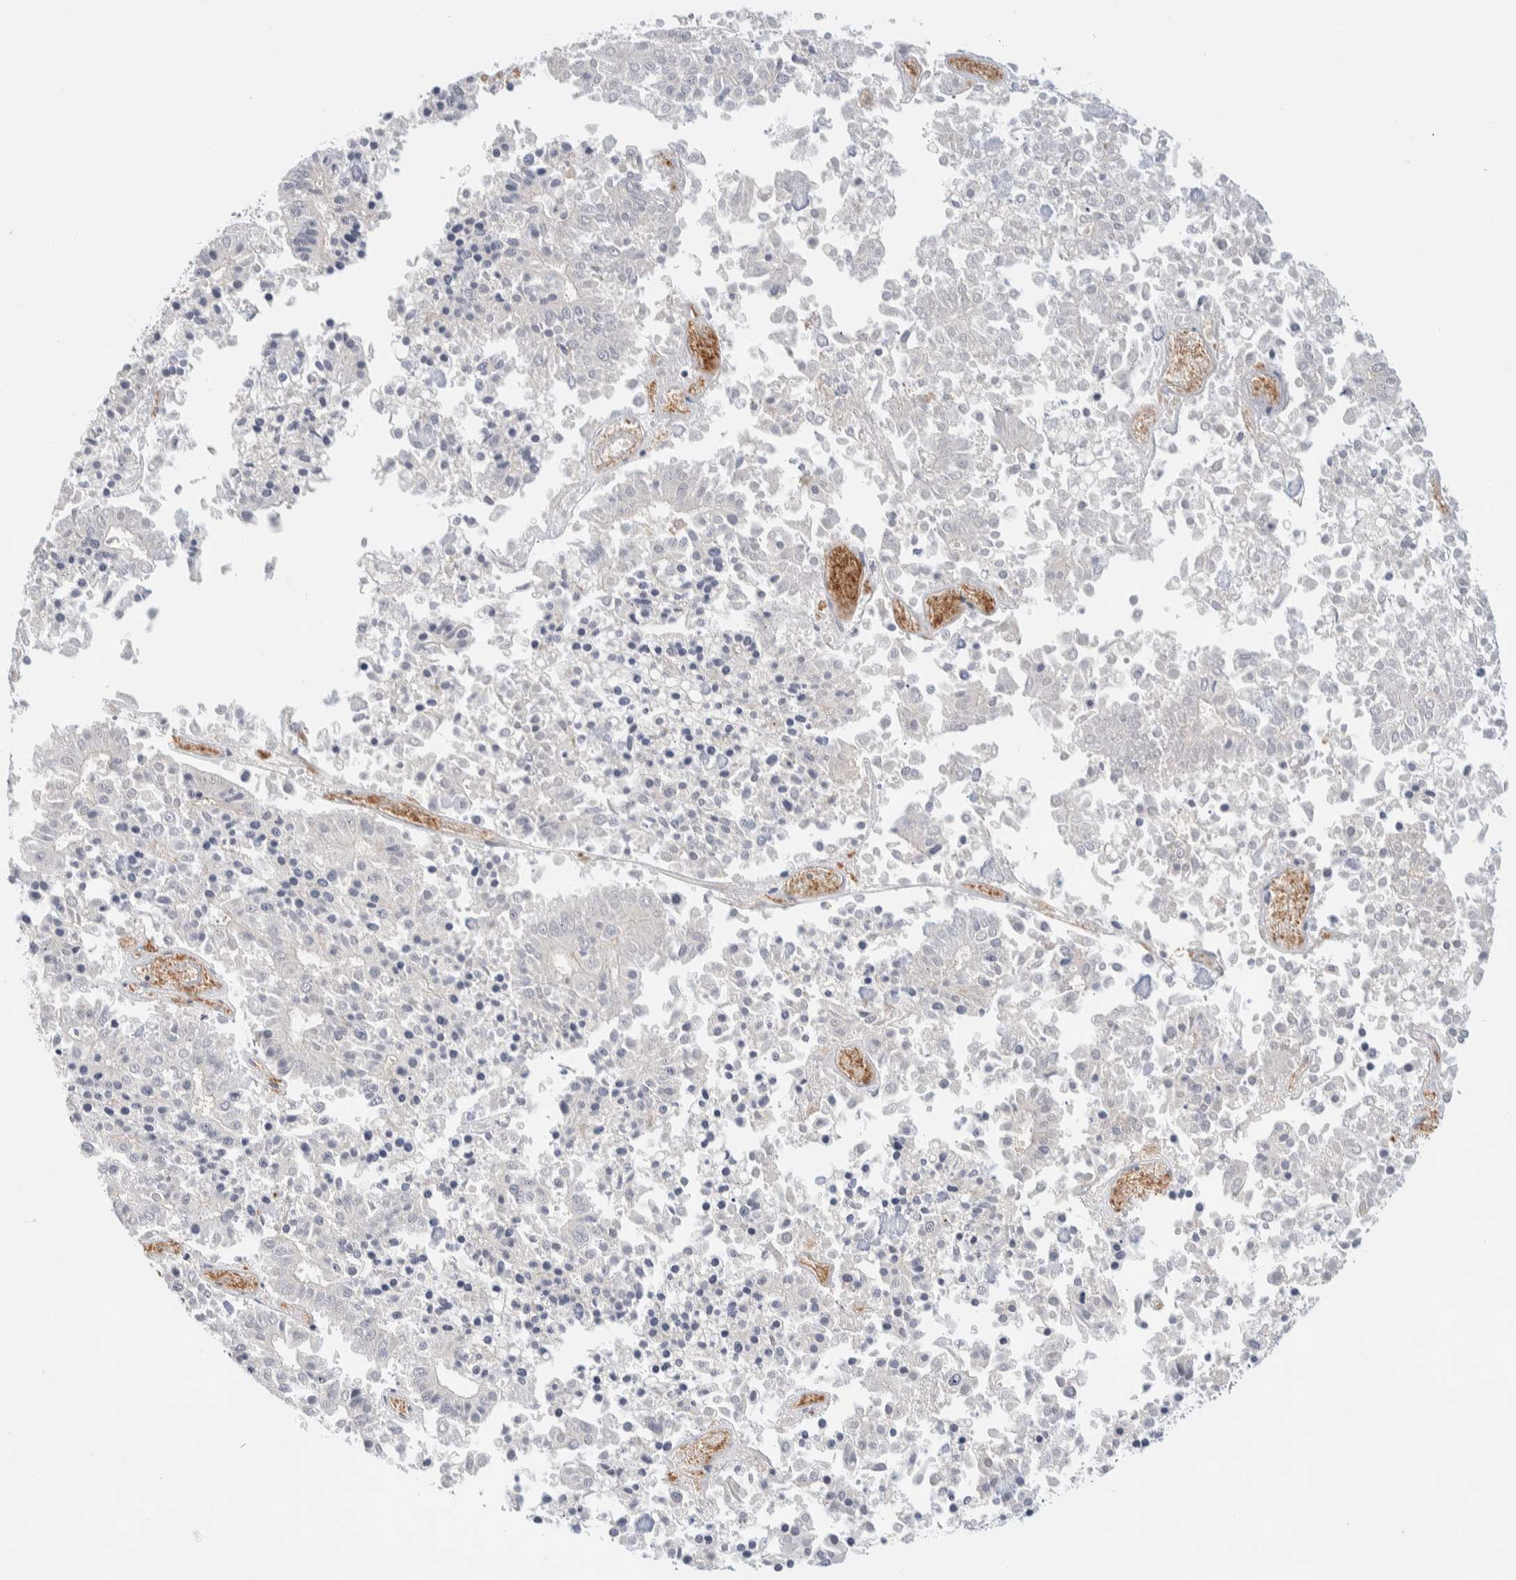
{"staining": {"intensity": "negative", "quantity": "none", "location": "none"}, "tissue": "pancreatic cancer", "cell_type": "Tumor cells", "image_type": "cancer", "snomed": [{"axis": "morphology", "description": "Adenocarcinoma, NOS"}, {"axis": "topography", "description": "Pancreas"}], "caption": "Immunohistochemistry (IHC) of pancreatic adenocarcinoma shows no expression in tumor cells.", "gene": "GCLM", "patient": {"sex": "male", "age": 50}}